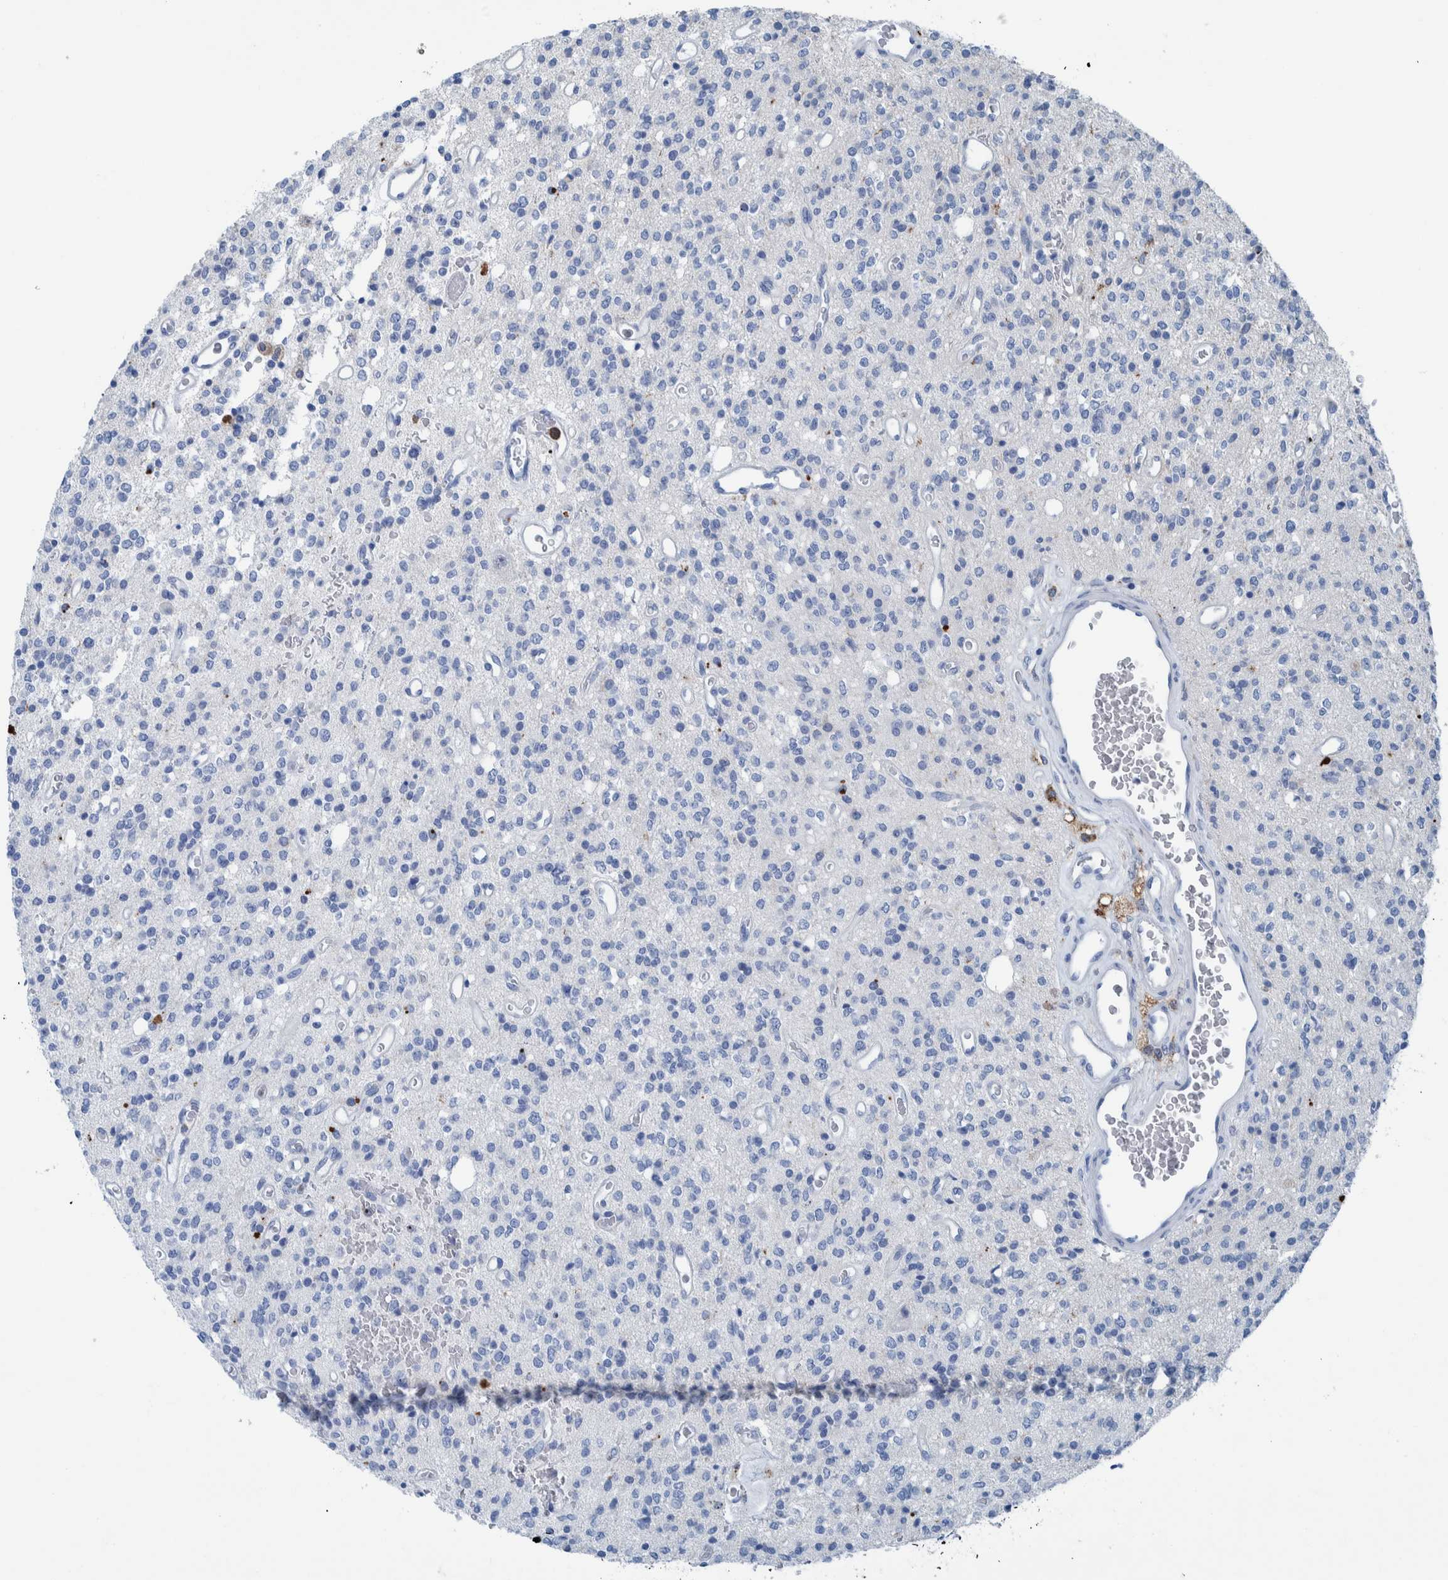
{"staining": {"intensity": "negative", "quantity": "none", "location": "none"}, "tissue": "glioma", "cell_type": "Tumor cells", "image_type": "cancer", "snomed": [{"axis": "morphology", "description": "Glioma, malignant, High grade"}, {"axis": "topography", "description": "Brain"}], "caption": "This is a photomicrograph of immunohistochemistry (IHC) staining of malignant glioma (high-grade), which shows no expression in tumor cells. The staining is performed using DAB brown chromogen with nuclei counter-stained in using hematoxylin.", "gene": "IDO1", "patient": {"sex": "male", "age": 34}}